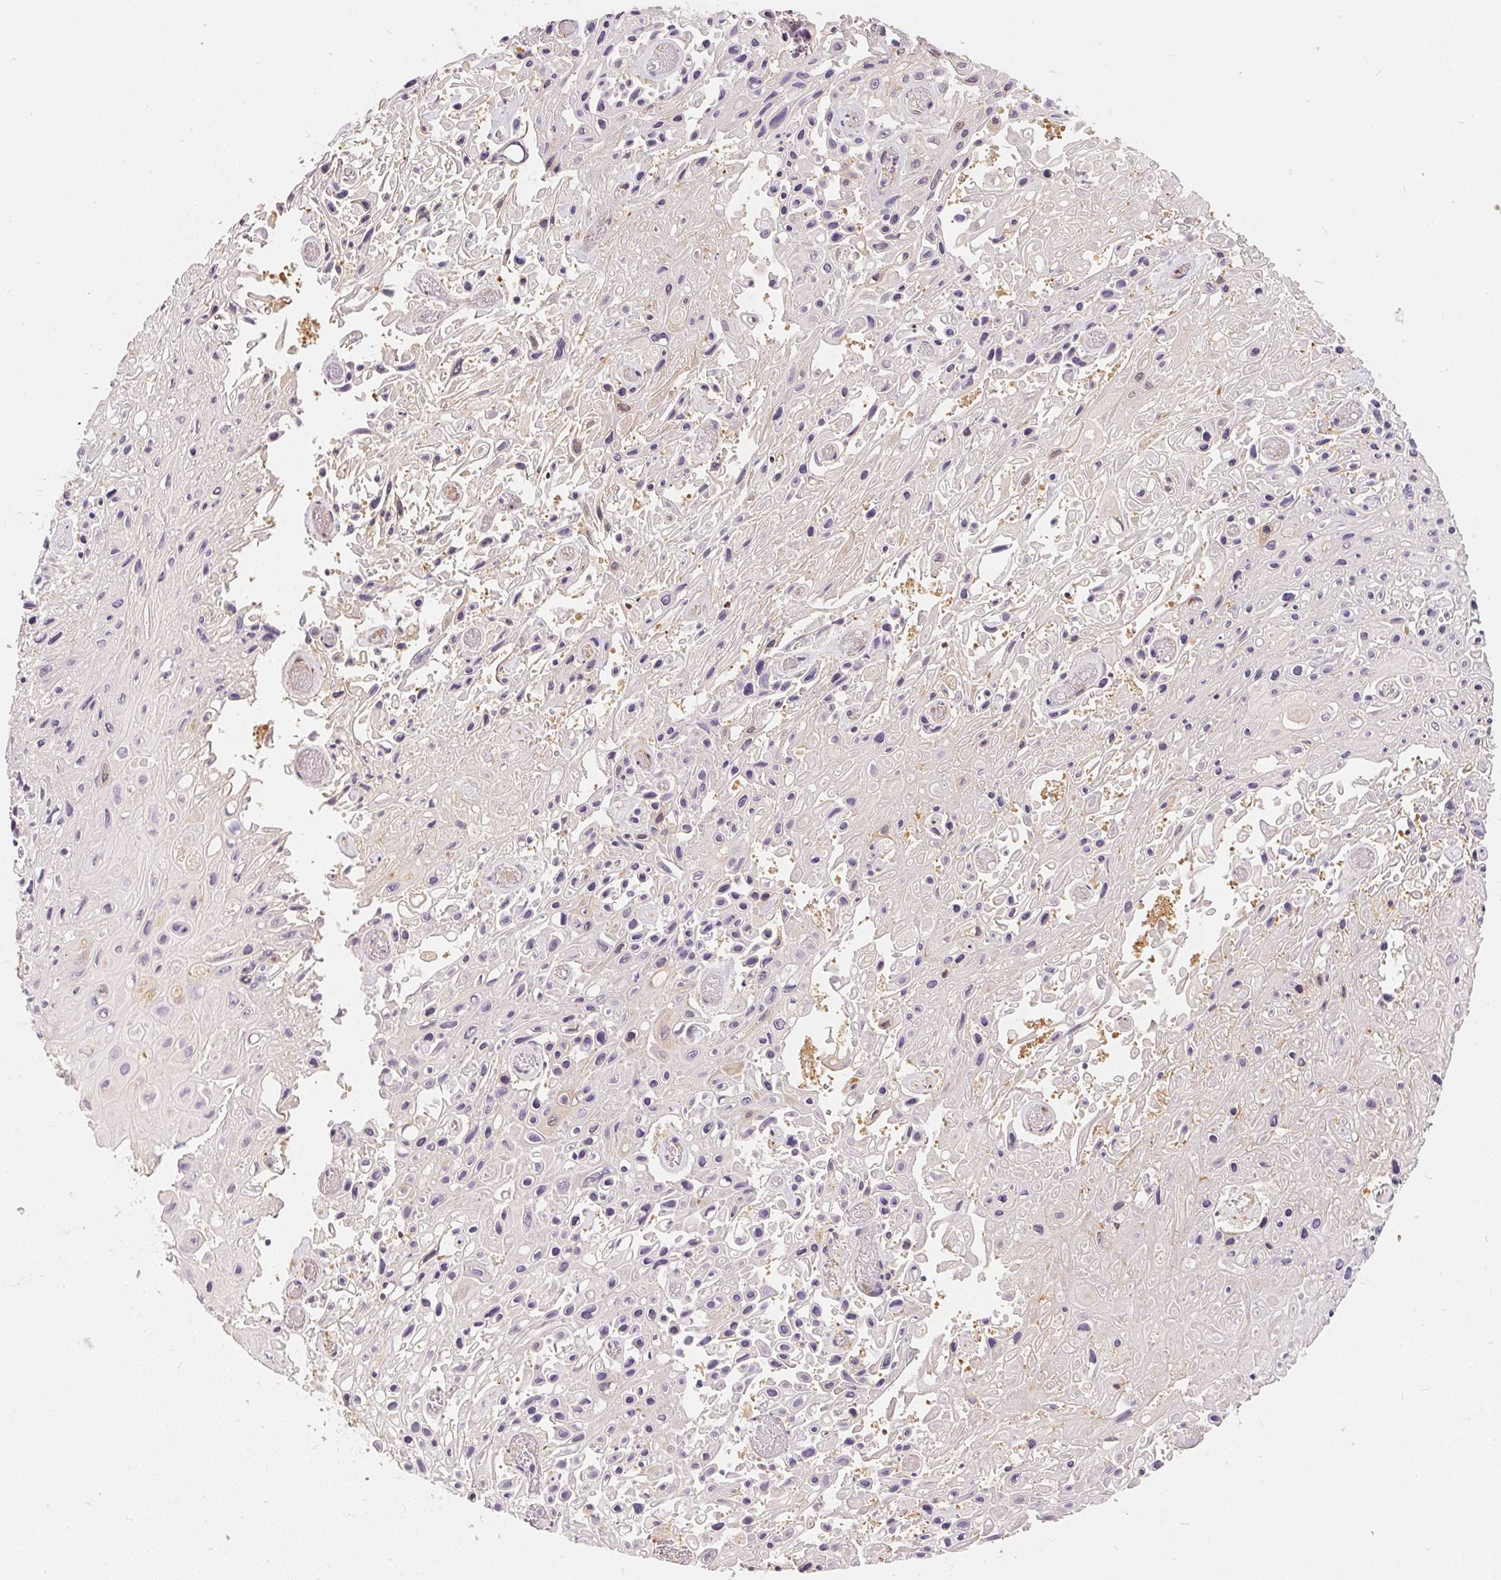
{"staining": {"intensity": "negative", "quantity": "none", "location": "none"}, "tissue": "skin cancer", "cell_type": "Tumor cells", "image_type": "cancer", "snomed": [{"axis": "morphology", "description": "Squamous cell carcinoma, NOS"}, {"axis": "topography", "description": "Skin"}], "caption": "The photomicrograph displays no staining of tumor cells in squamous cell carcinoma (skin).", "gene": "BLMH", "patient": {"sex": "male", "age": 82}}